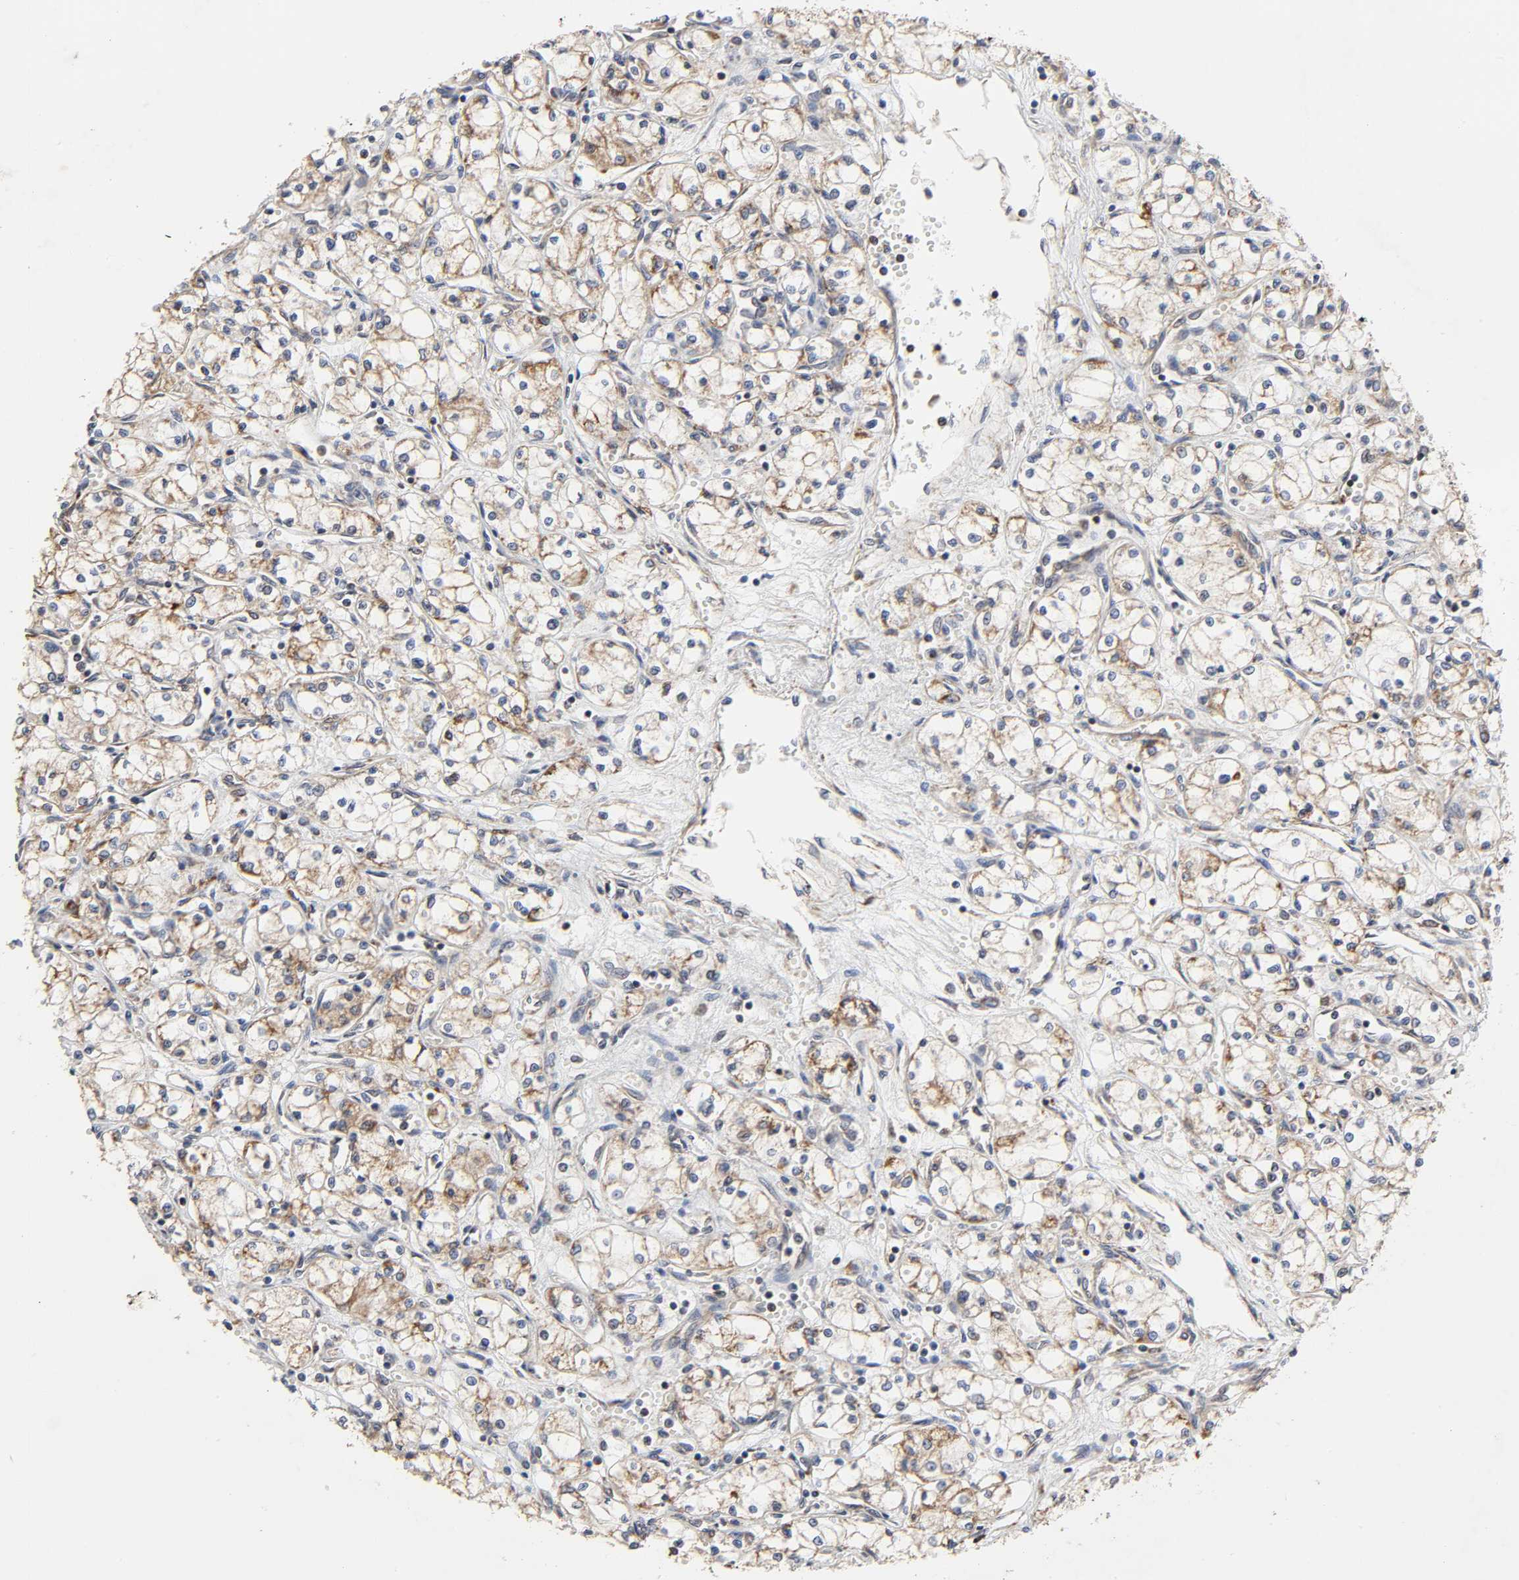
{"staining": {"intensity": "moderate", "quantity": "25%-75%", "location": "cytoplasmic/membranous"}, "tissue": "renal cancer", "cell_type": "Tumor cells", "image_type": "cancer", "snomed": [{"axis": "morphology", "description": "Normal tissue, NOS"}, {"axis": "morphology", "description": "Adenocarcinoma, NOS"}, {"axis": "topography", "description": "Kidney"}], "caption": "IHC (DAB) staining of human adenocarcinoma (renal) demonstrates moderate cytoplasmic/membranous protein staining in approximately 25%-75% of tumor cells.", "gene": "COX6B1", "patient": {"sex": "male", "age": 59}}